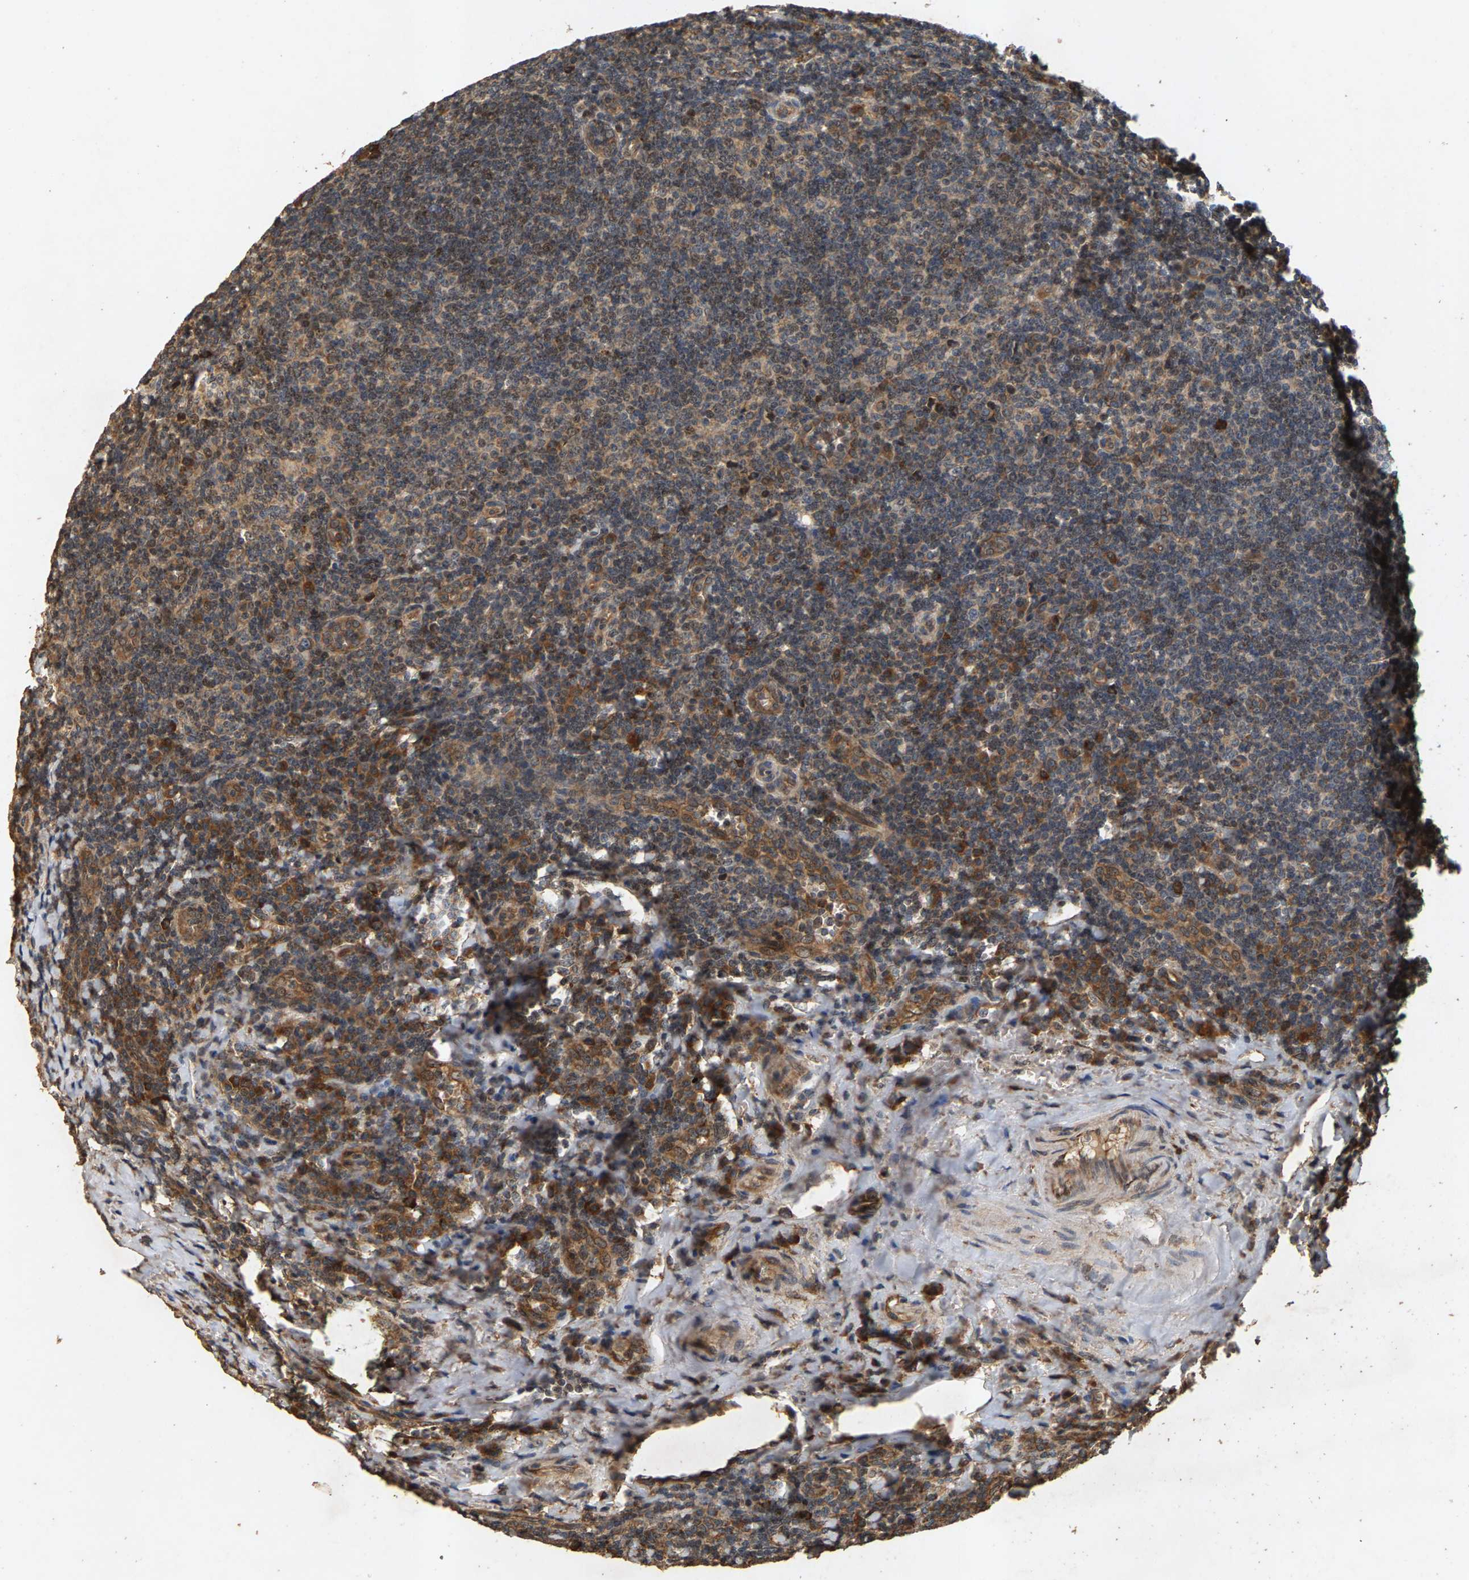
{"staining": {"intensity": "weak", "quantity": ">75%", "location": "cytoplasmic/membranous"}, "tissue": "tonsil", "cell_type": "Germinal center cells", "image_type": "normal", "snomed": [{"axis": "morphology", "description": "Normal tissue, NOS"}, {"axis": "topography", "description": "Tonsil"}], "caption": "Immunohistochemical staining of normal human tonsil reveals >75% levels of weak cytoplasmic/membranous protein staining in about >75% of germinal center cells. (Stains: DAB (3,3'-diaminobenzidine) in brown, nuclei in blue, Microscopy: brightfield microscopy at high magnification).", "gene": "CIDEC", "patient": {"sex": "male", "age": 37}}